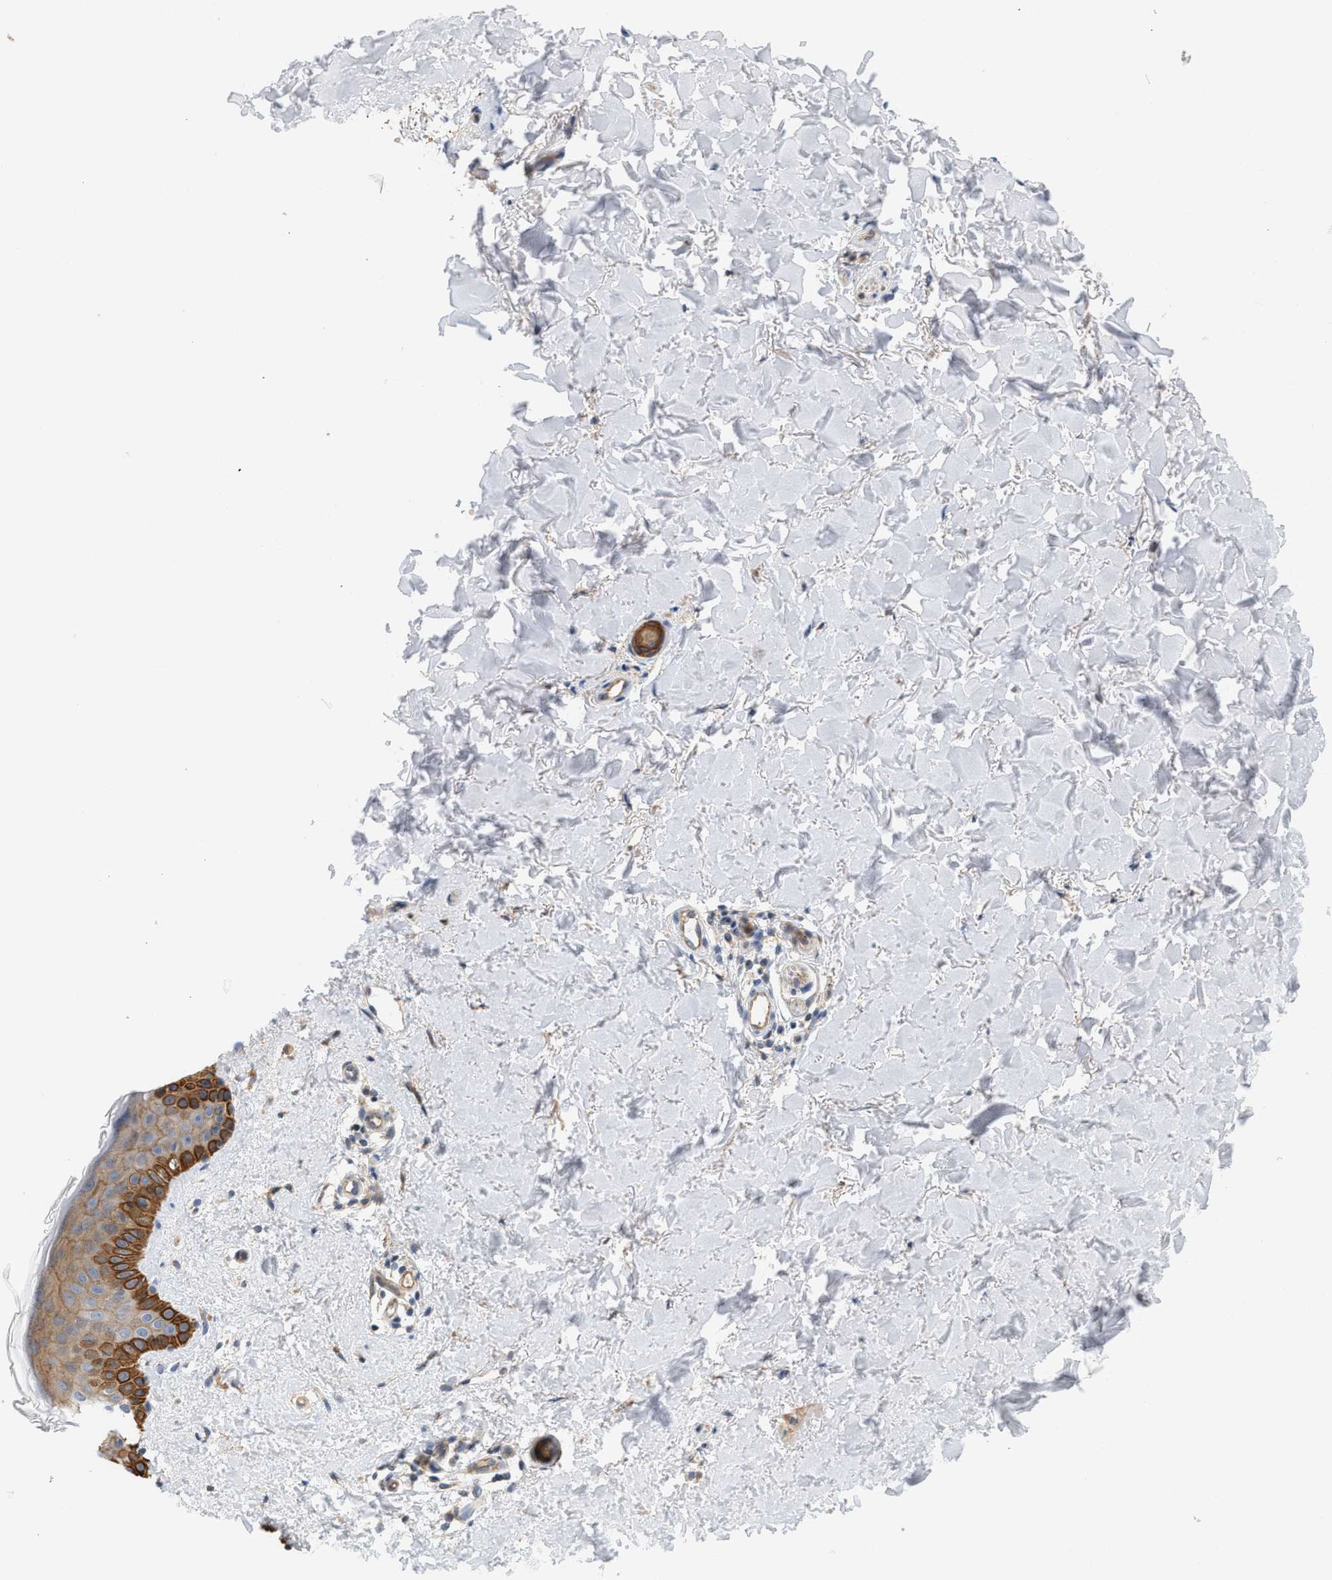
{"staining": {"intensity": "moderate", "quantity": ">75%", "location": "cytoplasmic/membranous"}, "tissue": "skin", "cell_type": "Fibroblasts", "image_type": "normal", "snomed": [{"axis": "morphology", "description": "Normal tissue, NOS"}, {"axis": "topography", "description": "Skin"}], "caption": "Moderate cytoplasmic/membranous expression for a protein is present in approximately >75% of fibroblasts of benign skin using immunohistochemistry (IHC).", "gene": "CTXN1", "patient": {"sex": "male", "age": 40}}